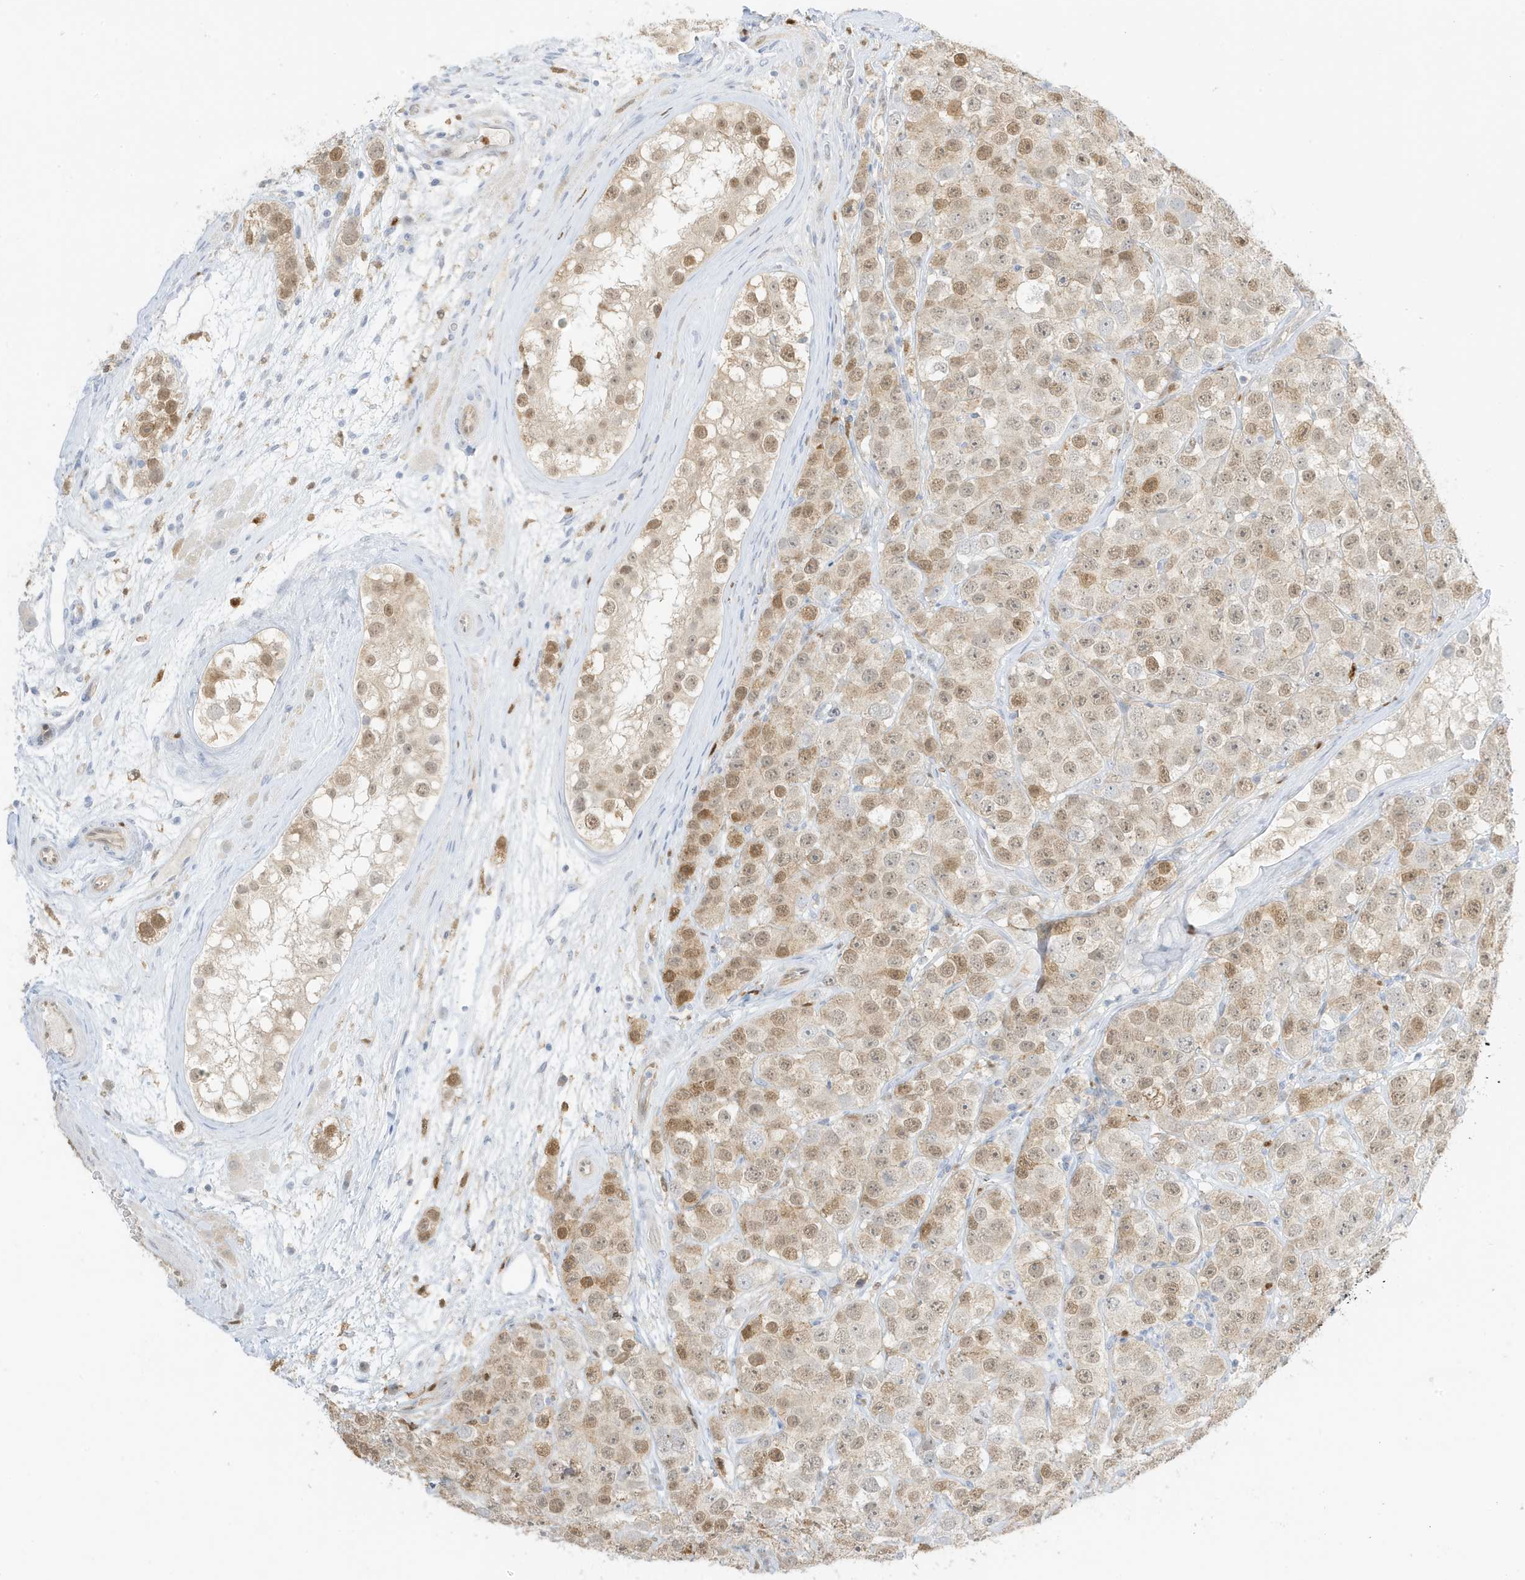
{"staining": {"intensity": "weak", "quantity": "25%-75%", "location": "nuclear"}, "tissue": "testis cancer", "cell_type": "Tumor cells", "image_type": "cancer", "snomed": [{"axis": "morphology", "description": "Seminoma, NOS"}, {"axis": "topography", "description": "Testis"}], "caption": "A high-resolution photomicrograph shows immunohistochemistry (IHC) staining of seminoma (testis), which reveals weak nuclear positivity in approximately 25%-75% of tumor cells.", "gene": "GCA", "patient": {"sex": "male", "age": 28}}